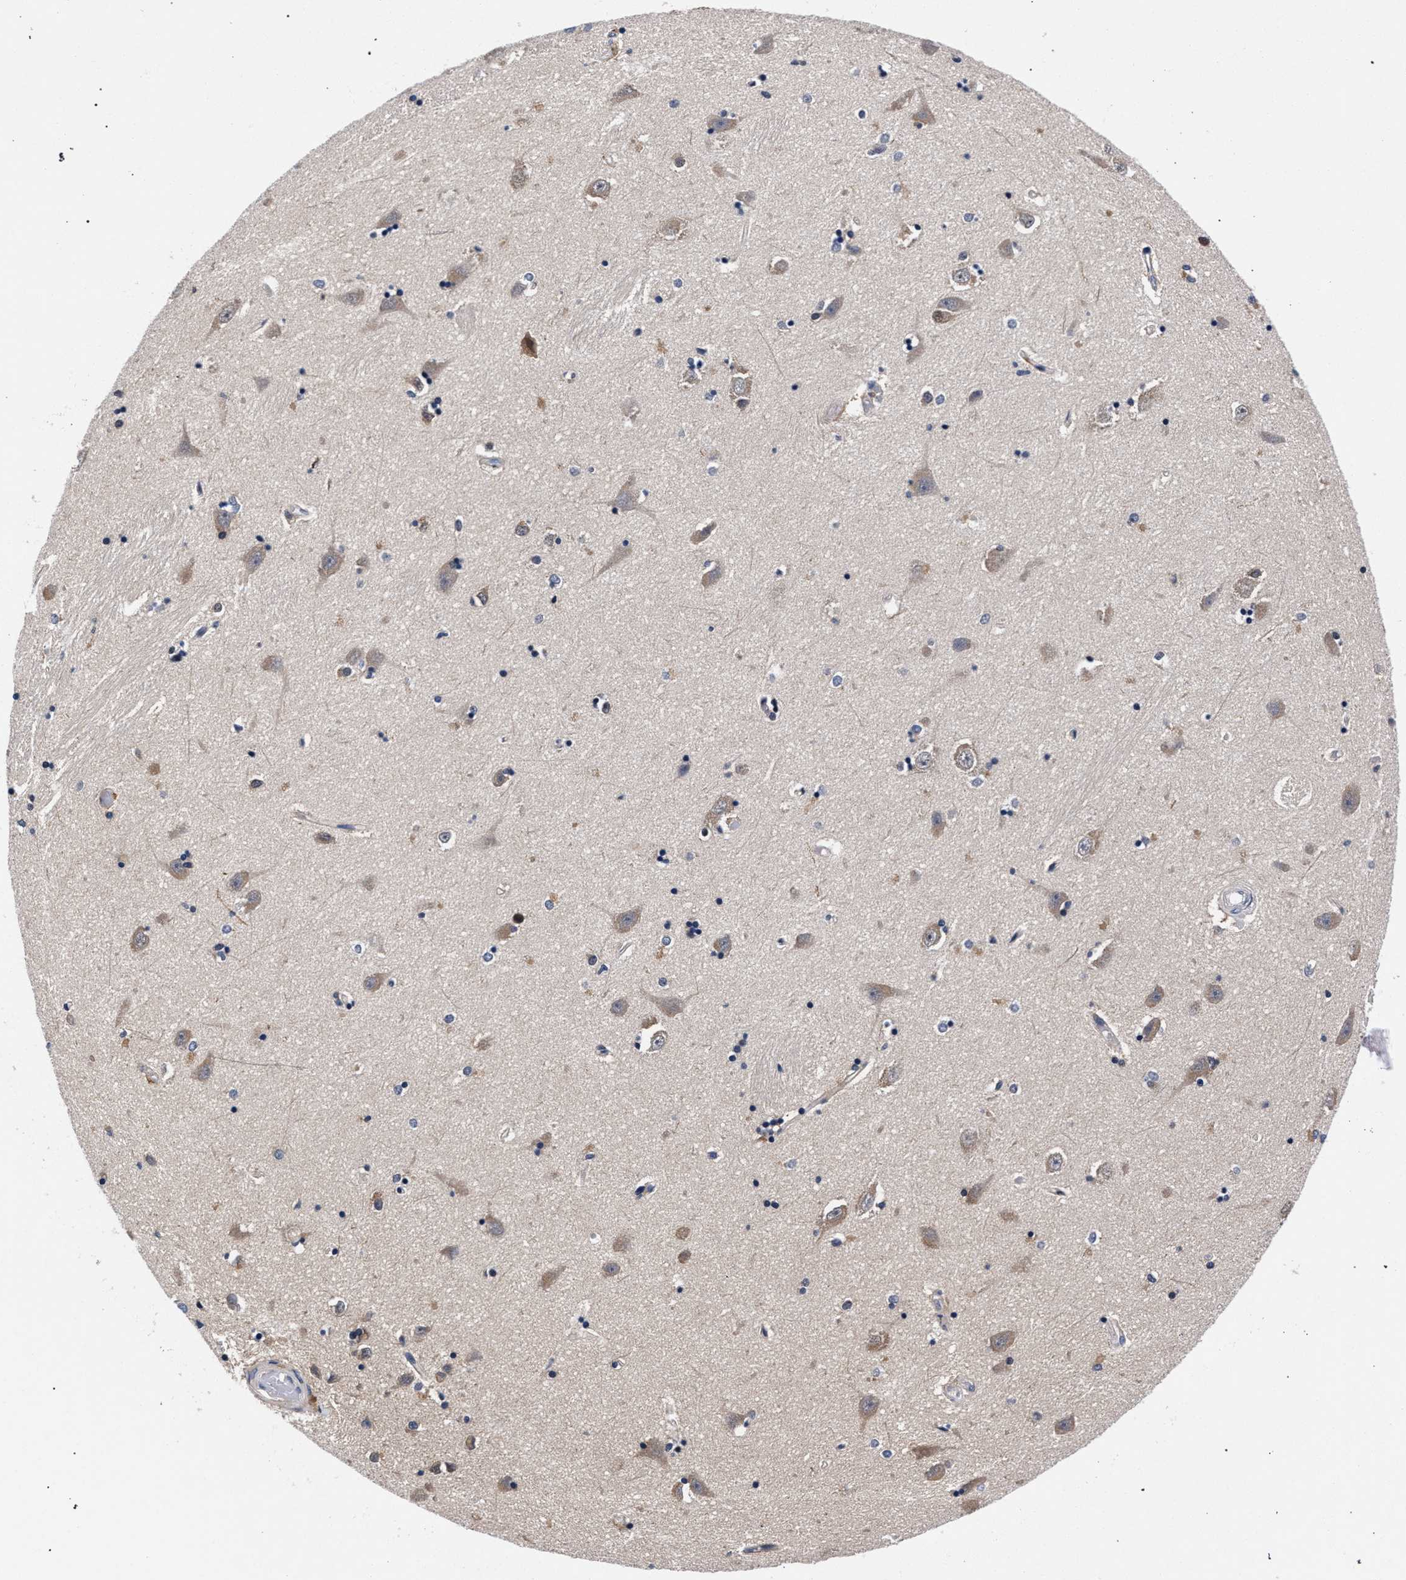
{"staining": {"intensity": "weak", "quantity": "<25%", "location": "cytoplasmic/membranous"}, "tissue": "hippocampus", "cell_type": "Glial cells", "image_type": "normal", "snomed": [{"axis": "morphology", "description": "Normal tissue, NOS"}, {"axis": "topography", "description": "Hippocampus"}], "caption": "This image is of benign hippocampus stained with IHC to label a protein in brown with the nuclei are counter-stained blue. There is no staining in glial cells.", "gene": "ZNF462", "patient": {"sex": "male", "age": 45}}